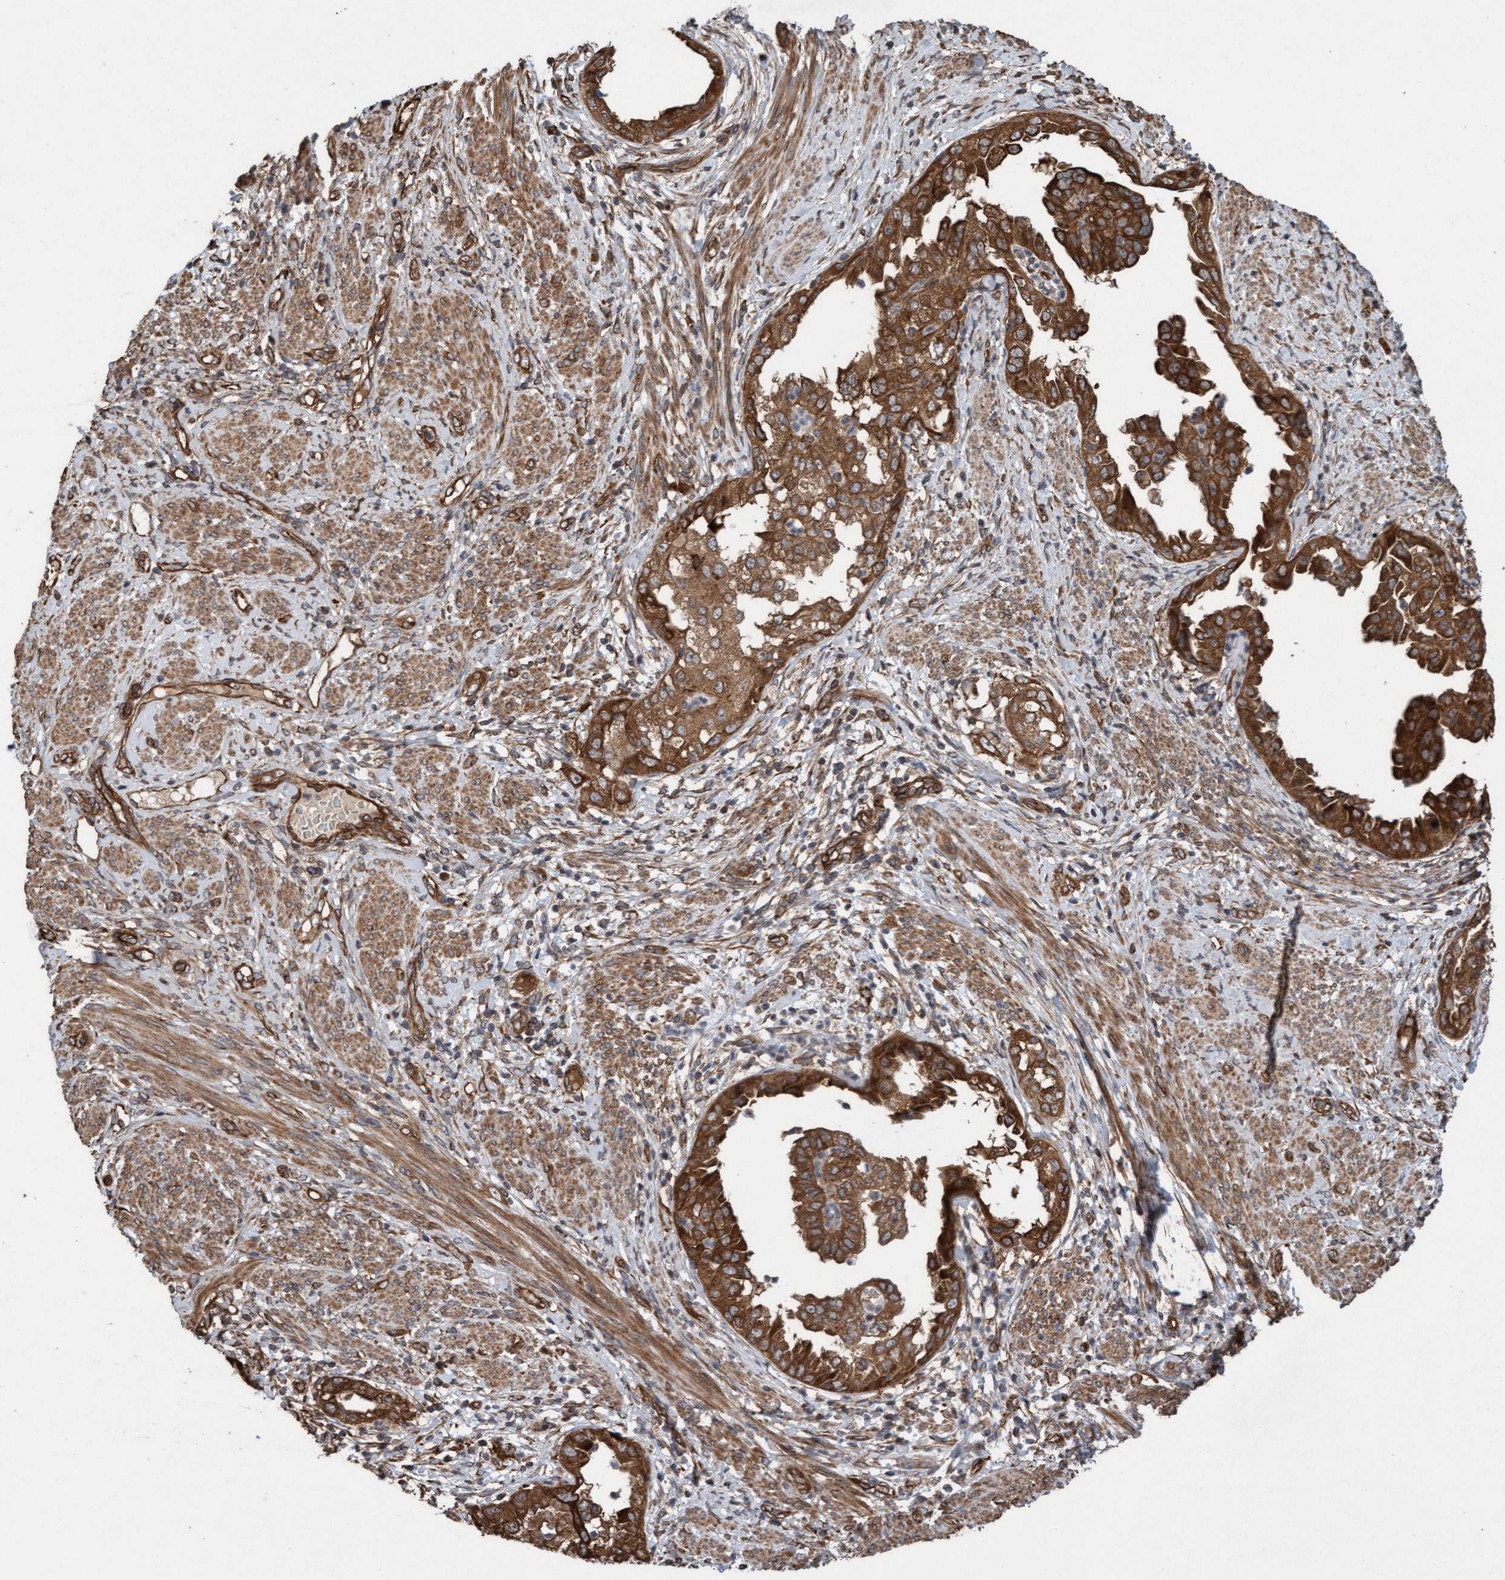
{"staining": {"intensity": "strong", "quantity": ">75%", "location": "cytoplasmic/membranous"}, "tissue": "endometrial cancer", "cell_type": "Tumor cells", "image_type": "cancer", "snomed": [{"axis": "morphology", "description": "Adenocarcinoma, NOS"}, {"axis": "topography", "description": "Endometrium"}], "caption": "A histopathology image of human endometrial adenocarcinoma stained for a protein shows strong cytoplasmic/membranous brown staining in tumor cells.", "gene": "CDC42EP4", "patient": {"sex": "female", "age": 85}}